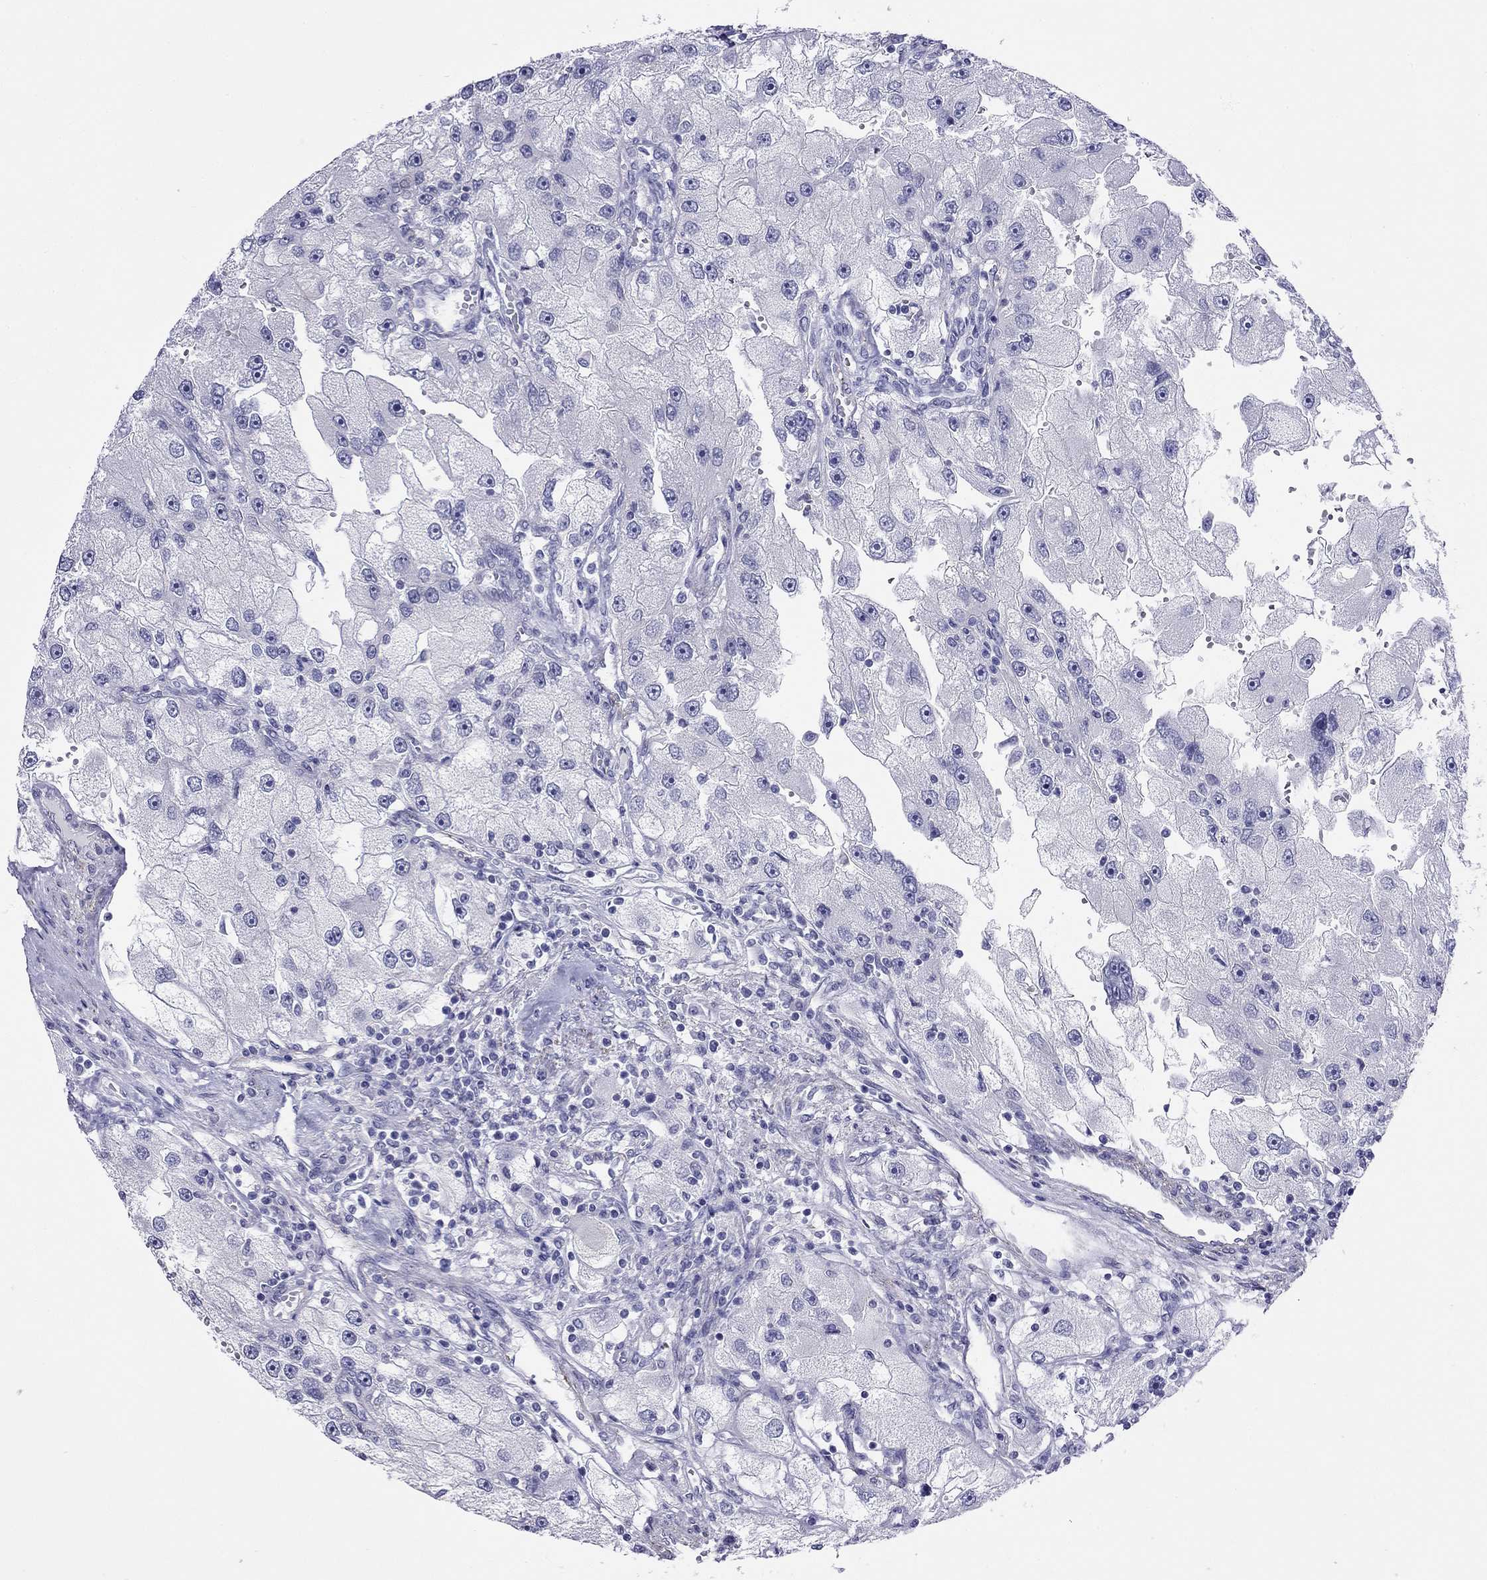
{"staining": {"intensity": "negative", "quantity": "none", "location": "none"}, "tissue": "renal cancer", "cell_type": "Tumor cells", "image_type": "cancer", "snomed": [{"axis": "morphology", "description": "Adenocarcinoma, NOS"}, {"axis": "topography", "description": "Kidney"}], "caption": "This is a histopathology image of IHC staining of adenocarcinoma (renal), which shows no positivity in tumor cells. The staining was performed using DAB (3,3'-diaminobenzidine) to visualize the protein expression in brown, while the nuclei were stained in blue with hematoxylin (Magnification: 20x).", "gene": "MYMX", "patient": {"sex": "male", "age": 63}}